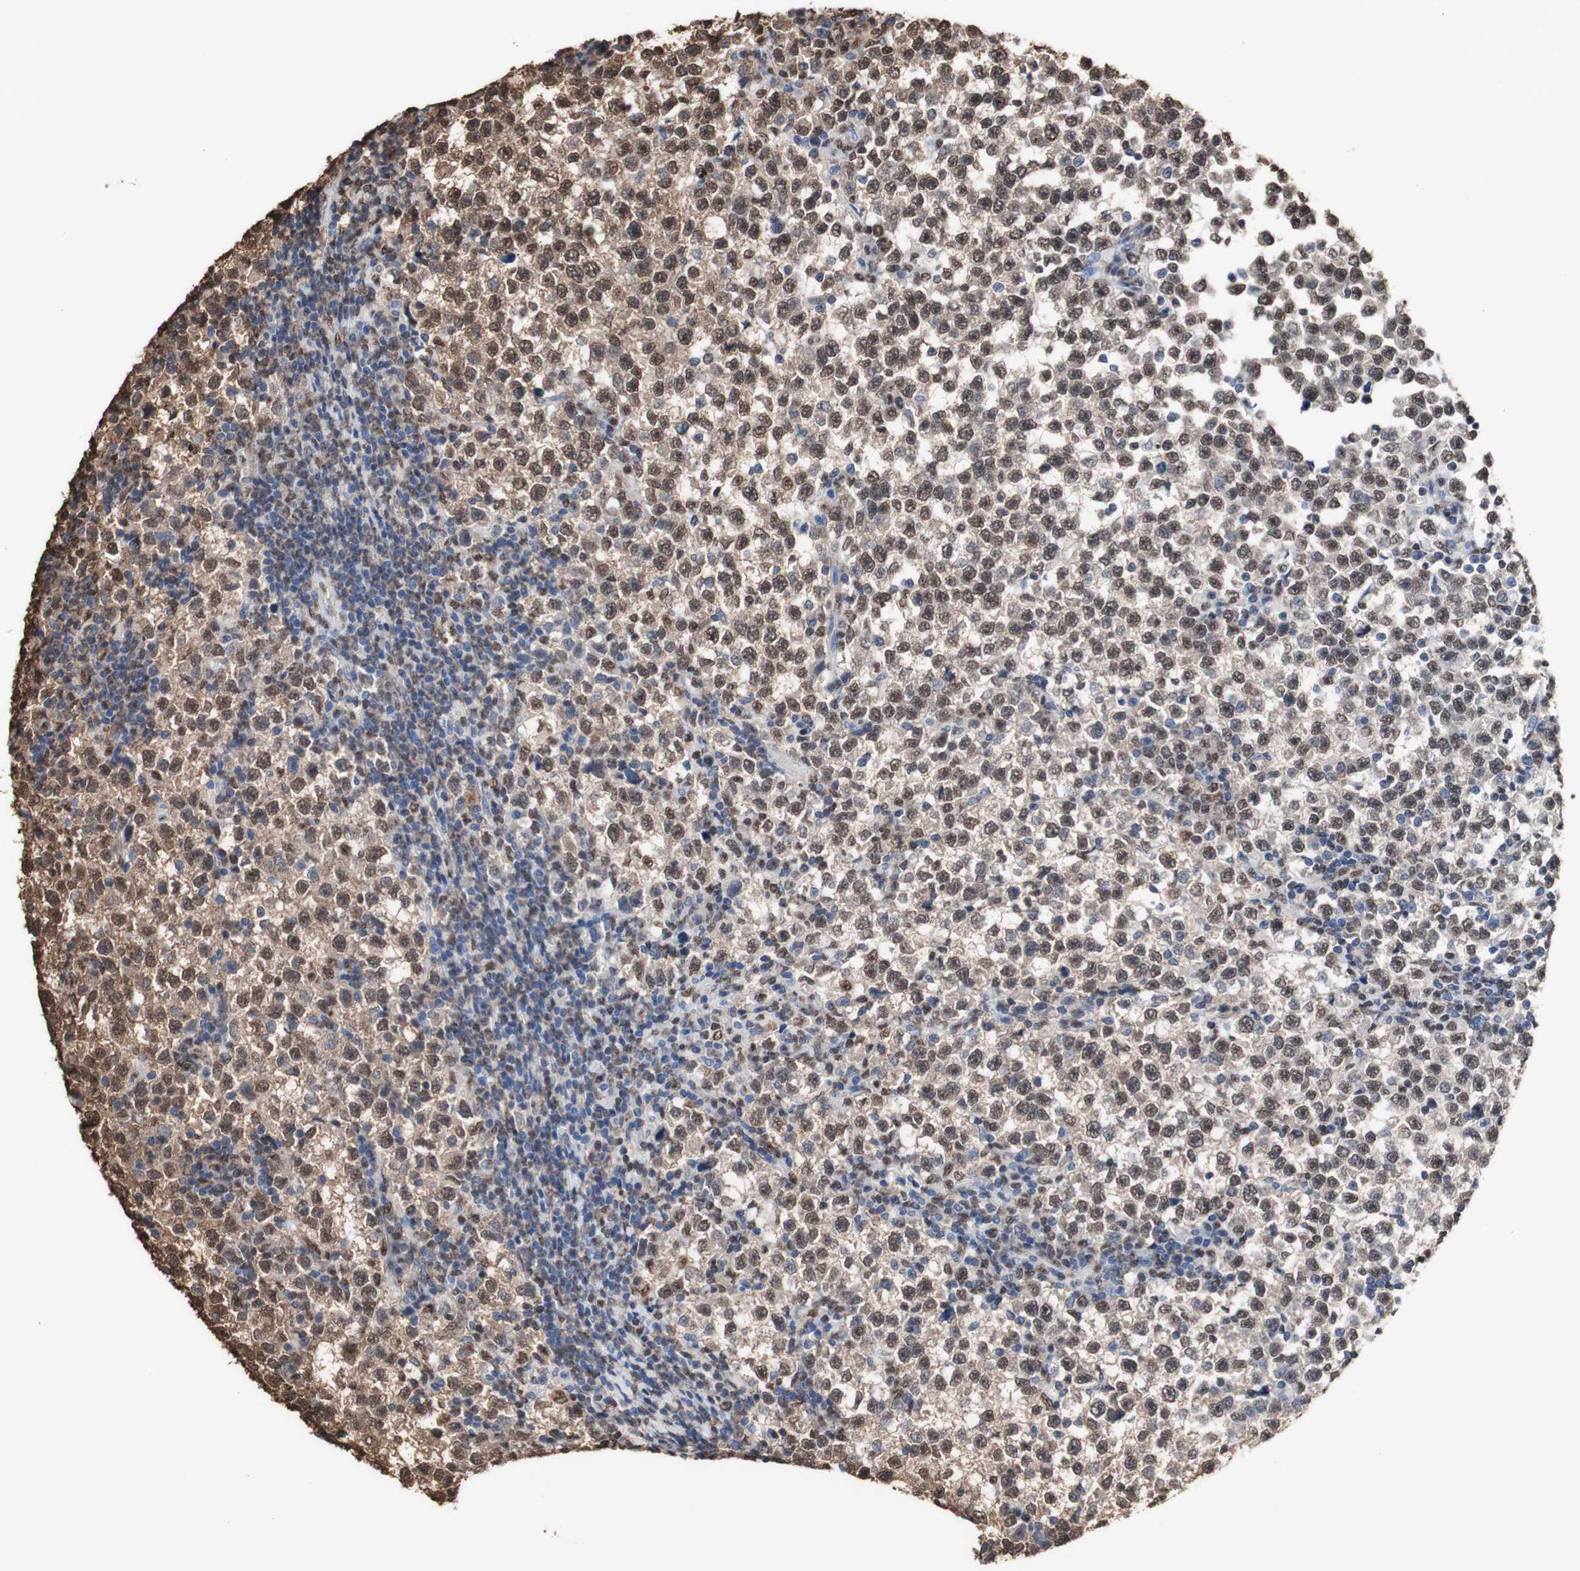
{"staining": {"intensity": "strong", "quantity": ">75%", "location": "cytoplasmic/membranous,nuclear"}, "tissue": "testis cancer", "cell_type": "Tumor cells", "image_type": "cancer", "snomed": [{"axis": "morphology", "description": "Seminoma, NOS"}, {"axis": "topography", "description": "Testis"}], "caption": "Testis cancer stained for a protein (brown) shows strong cytoplasmic/membranous and nuclear positive expression in approximately >75% of tumor cells.", "gene": "PIDD1", "patient": {"sex": "male", "age": 43}}